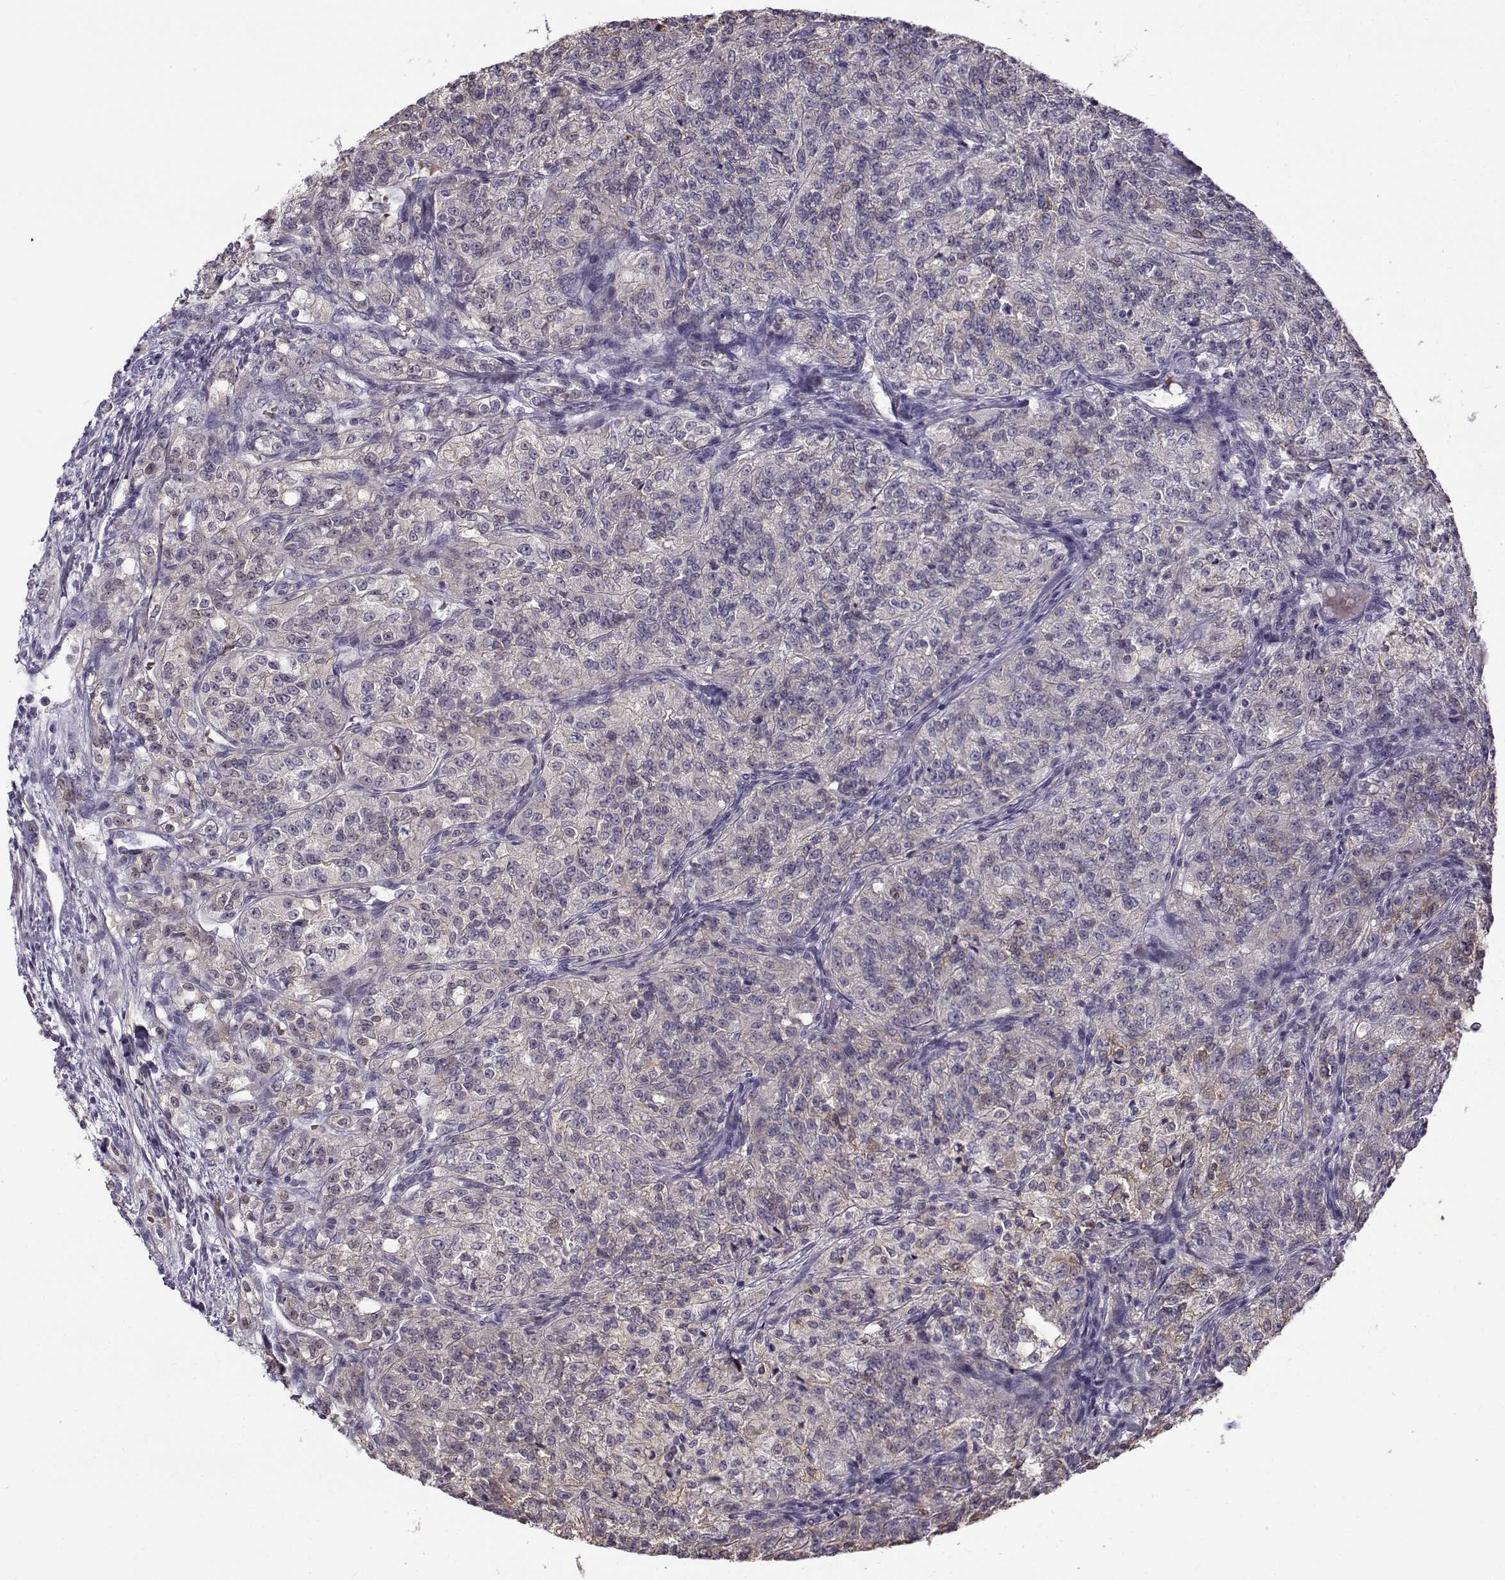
{"staining": {"intensity": "weak", "quantity": "<25%", "location": "cytoplasmic/membranous"}, "tissue": "renal cancer", "cell_type": "Tumor cells", "image_type": "cancer", "snomed": [{"axis": "morphology", "description": "Adenocarcinoma, NOS"}, {"axis": "topography", "description": "Kidney"}], "caption": "This is a micrograph of immunohistochemistry staining of renal cancer (adenocarcinoma), which shows no positivity in tumor cells. (Brightfield microscopy of DAB immunohistochemistry at high magnification).", "gene": "UCP3", "patient": {"sex": "female", "age": 63}}